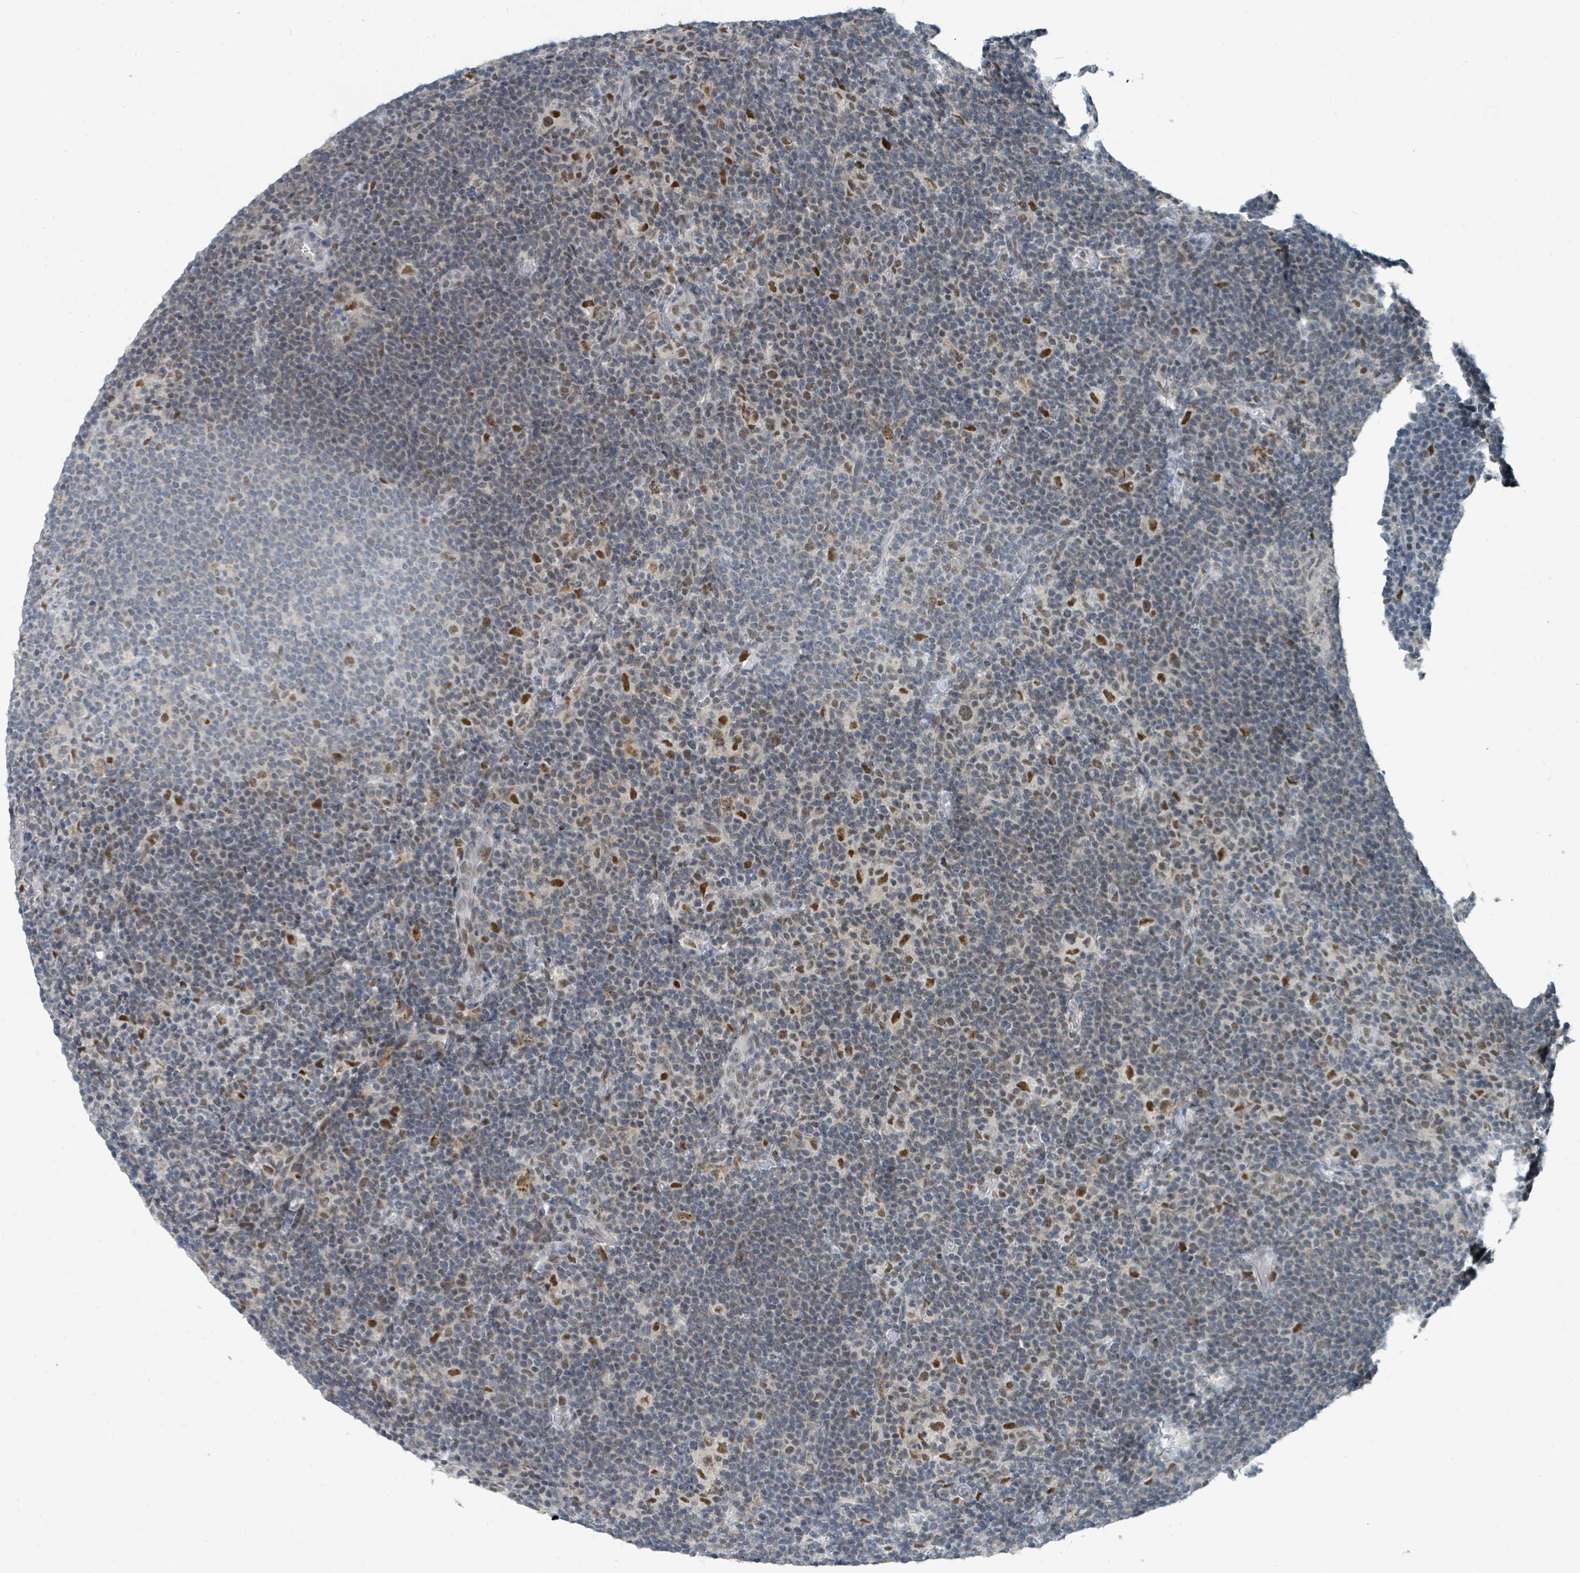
{"staining": {"intensity": "moderate", "quantity": ">75%", "location": "nuclear"}, "tissue": "lymphoma", "cell_type": "Tumor cells", "image_type": "cancer", "snomed": [{"axis": "morphology", "description": "Hodgkin's disease, NOS"}, {"axis": "topography", "description": "Lymph node"}], "caption": "A high-resolution histopathology image shows IHC staining of lymphoma, which shows moderate nuclear staining in about >75% of tumor cells.", "gene": "UCK1", "patient": {"sex": "female", "age": 57}}